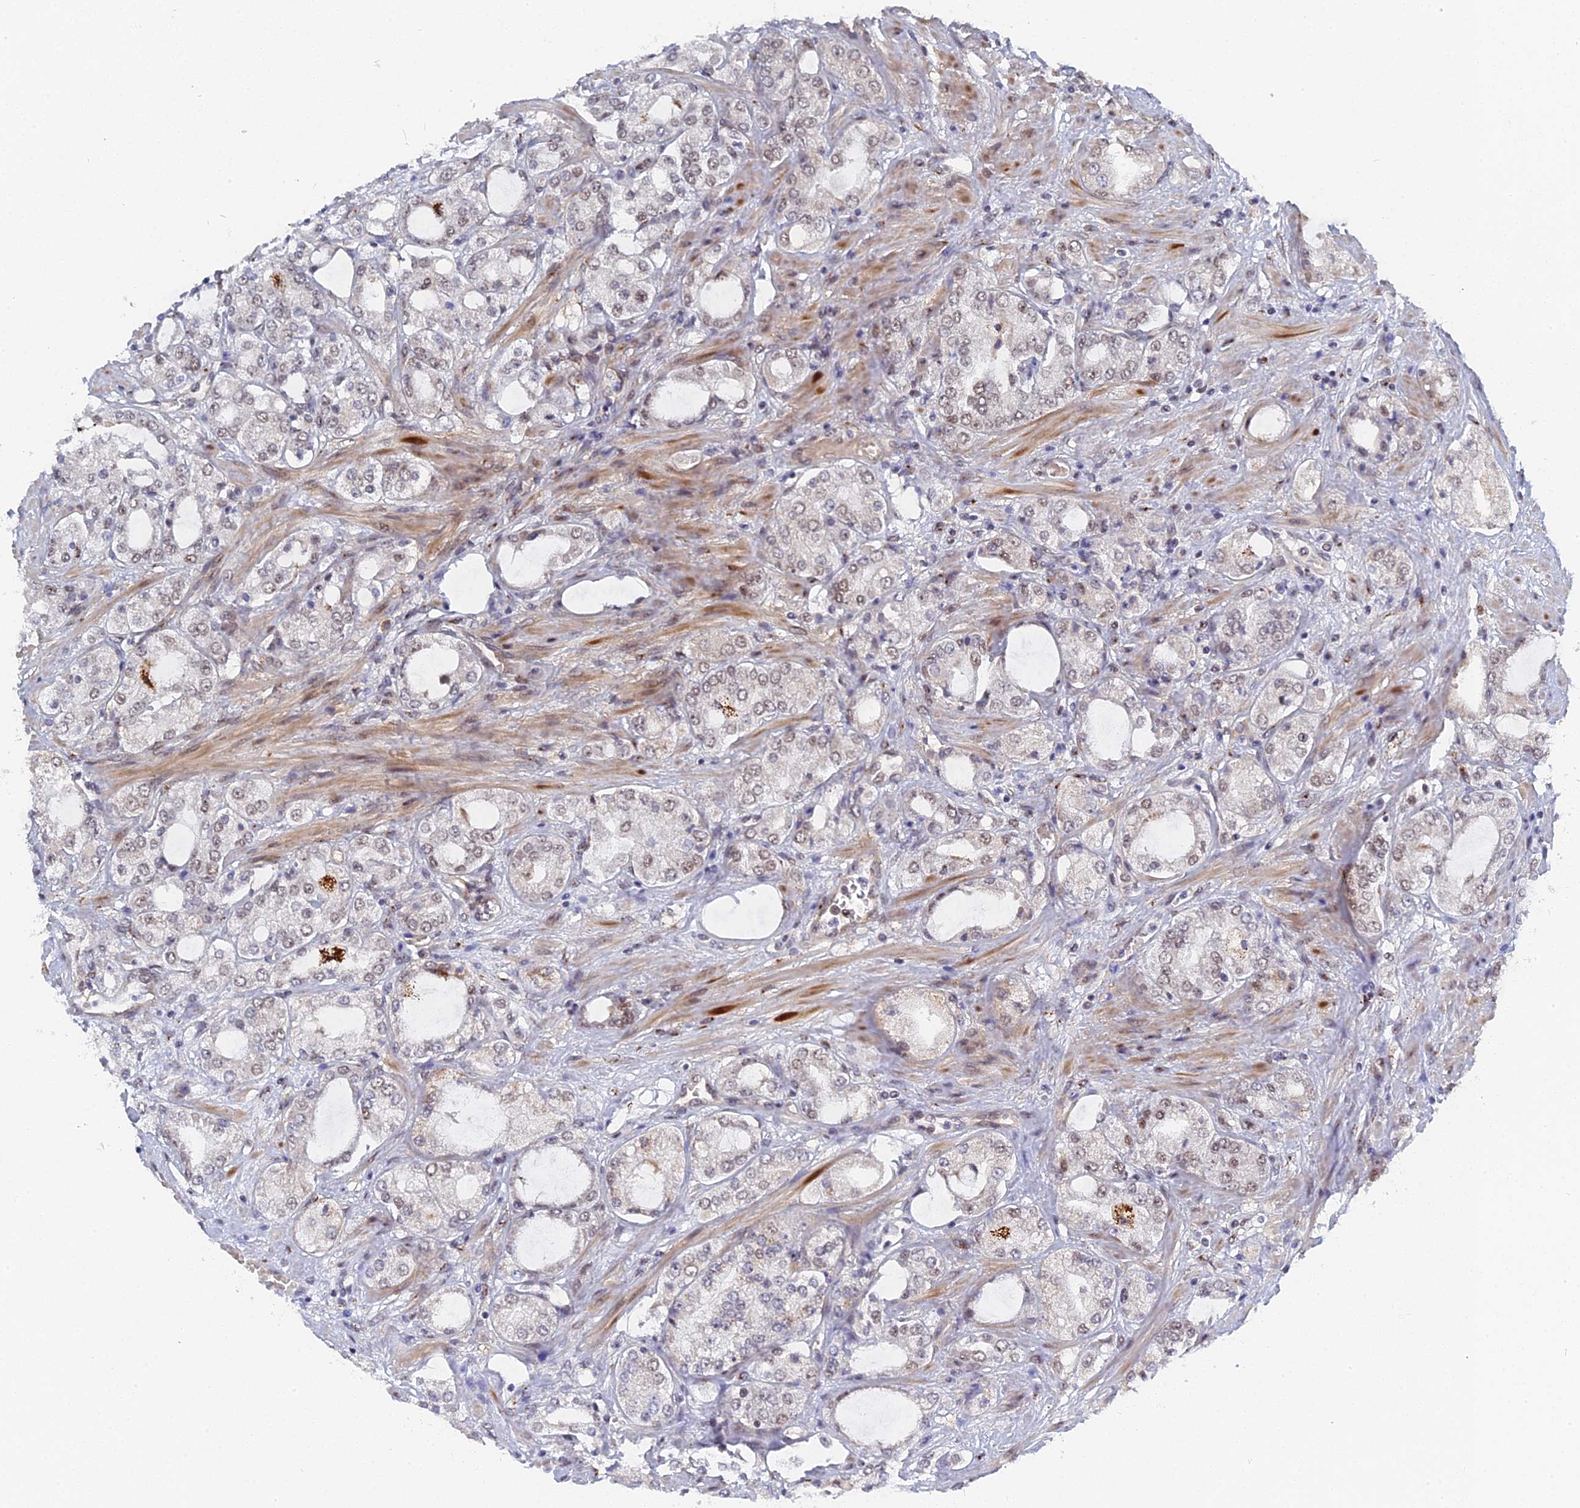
{"staining": {"intensity": "weak", "quantity": "<25%", "location": "nuclear"}, "tissue": "prostate cancer", "cell_type": "Tumor cells", "image_type": "cancer", "snomed": [{"axis": "morphology", "description": "Adenocarcinoma, High grade"}, {"axis": "topography", "description": "Prostate"}], "caption": "Immunohistochemical staining of human prostate adenocarcinoma (high-grade) reveals no significant positivity in tumor cells.", "gene": "CCDC85A", "patient": {"sex": "male", "age": 64}}